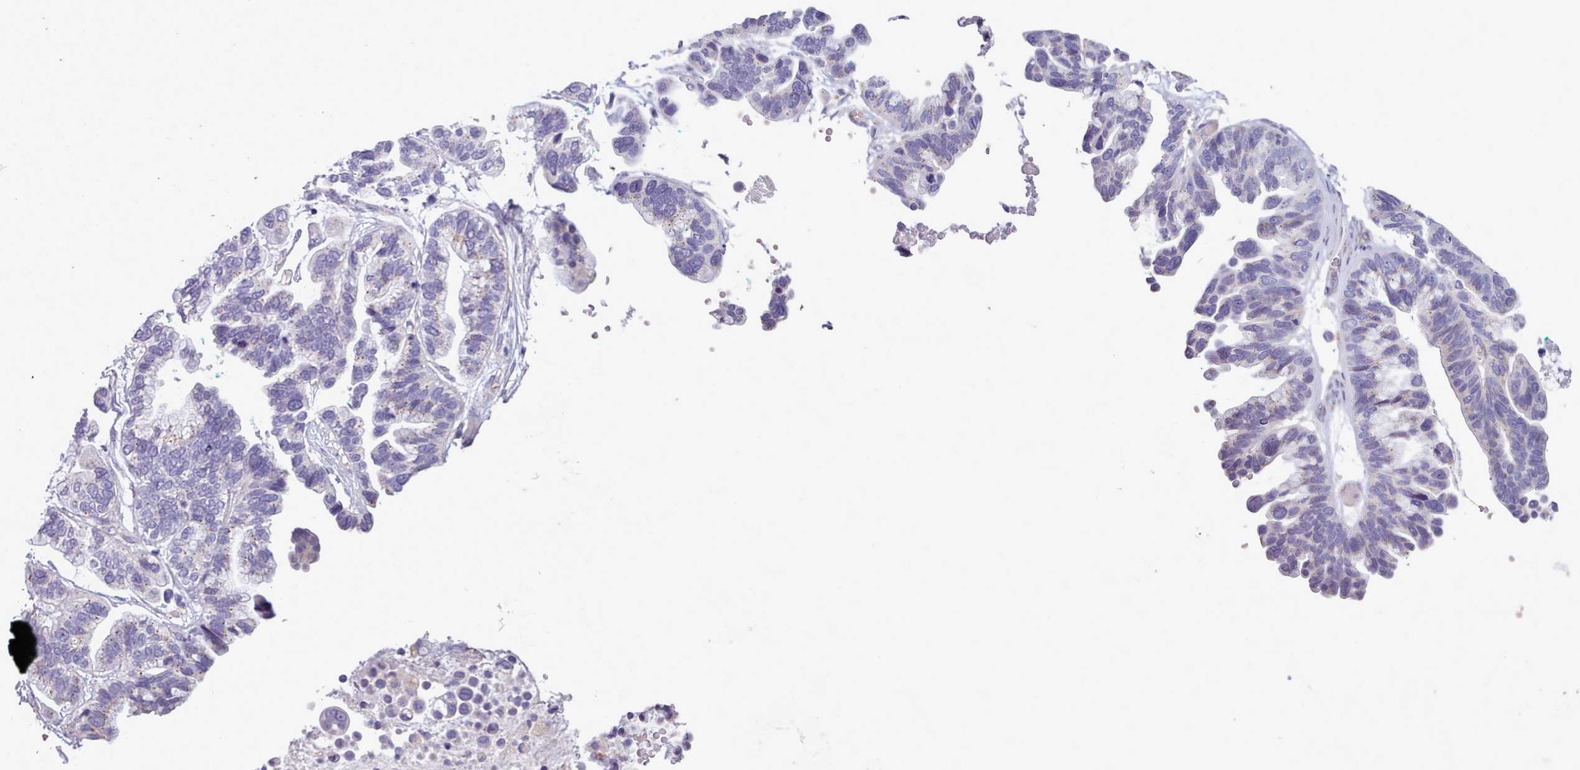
{"staining": {"intensity": "negative", "quantity": "none", "location": "none"}, "tissue": "ovarian cancer", "cell_type": "Tumor cells", "image_type": "cancer", "snomed": [{"axis": "morphology", "description": "Cystadenocarcinoma, serous, NOS"}, {"axis": "topography", "description": "Ovary"}], "caption": "Immunohistochemistry histopathology image of neoplastic tissue: ovarian cancer stained with DAB displays no significant protein staining in tumor cells.", "gene": "MYRFL", "patient": {"sex": "female", "age": 56}}